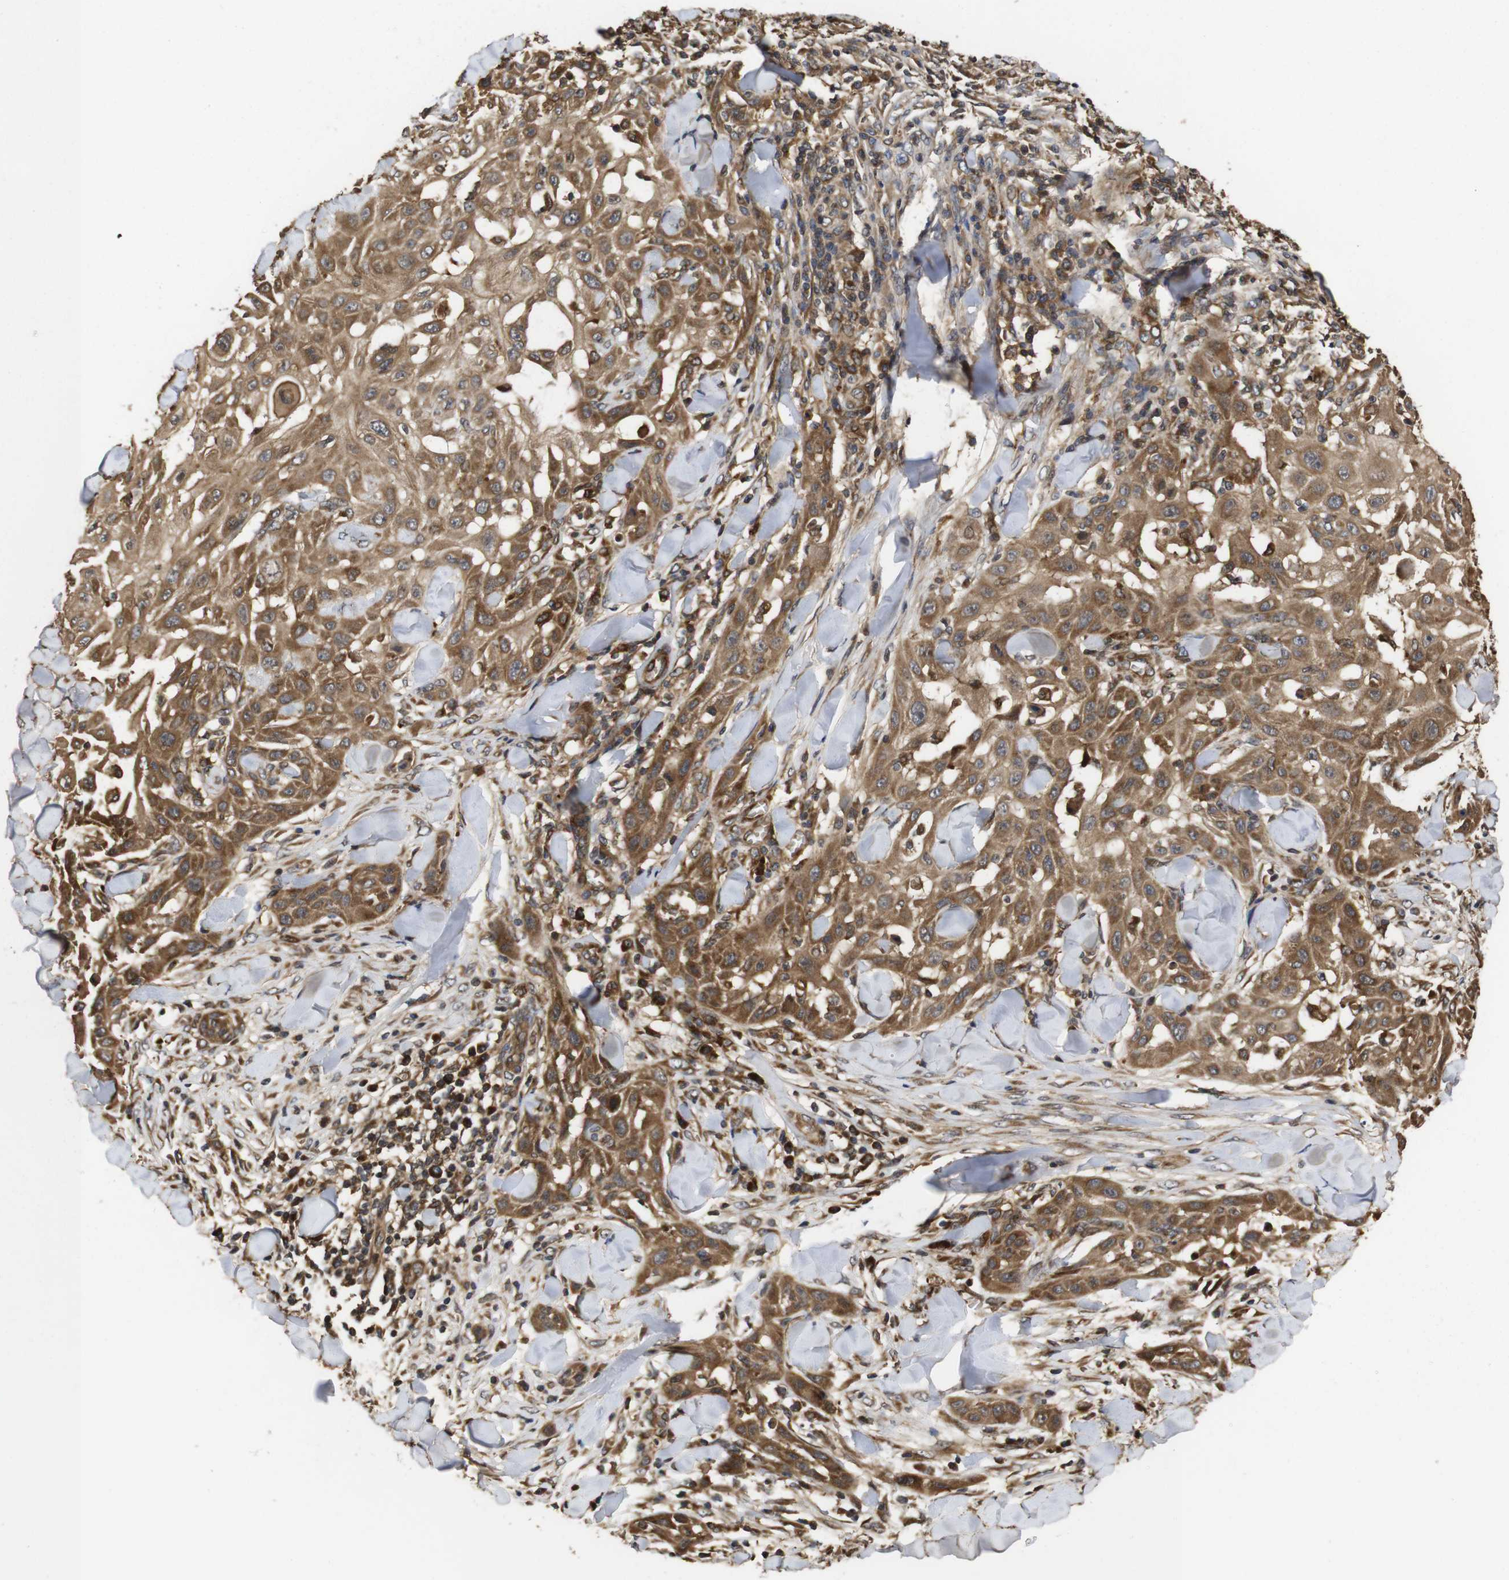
{"staining": {"intensity": "moderate", "quantity": ">75%", "location": "cytoplasmic/membranous"}, "tissue": "skin cancer", "cell_type": "Tumor cells", "image_type": "cancer", "snomed": [{"axis": "morphology", "description": "Squamous cell carcinoma, NOS"}, {"axis": "topography", "description": "Skin"}], "caption": "The image displays immunohistochemical staining of skin squamous cell carcinoma. There is moderate cytoplasmic/membranous staining is present in about >75% of tumor cells.", "gene": "PTPN14", "patient": {"sex": "male", "age": 24}}